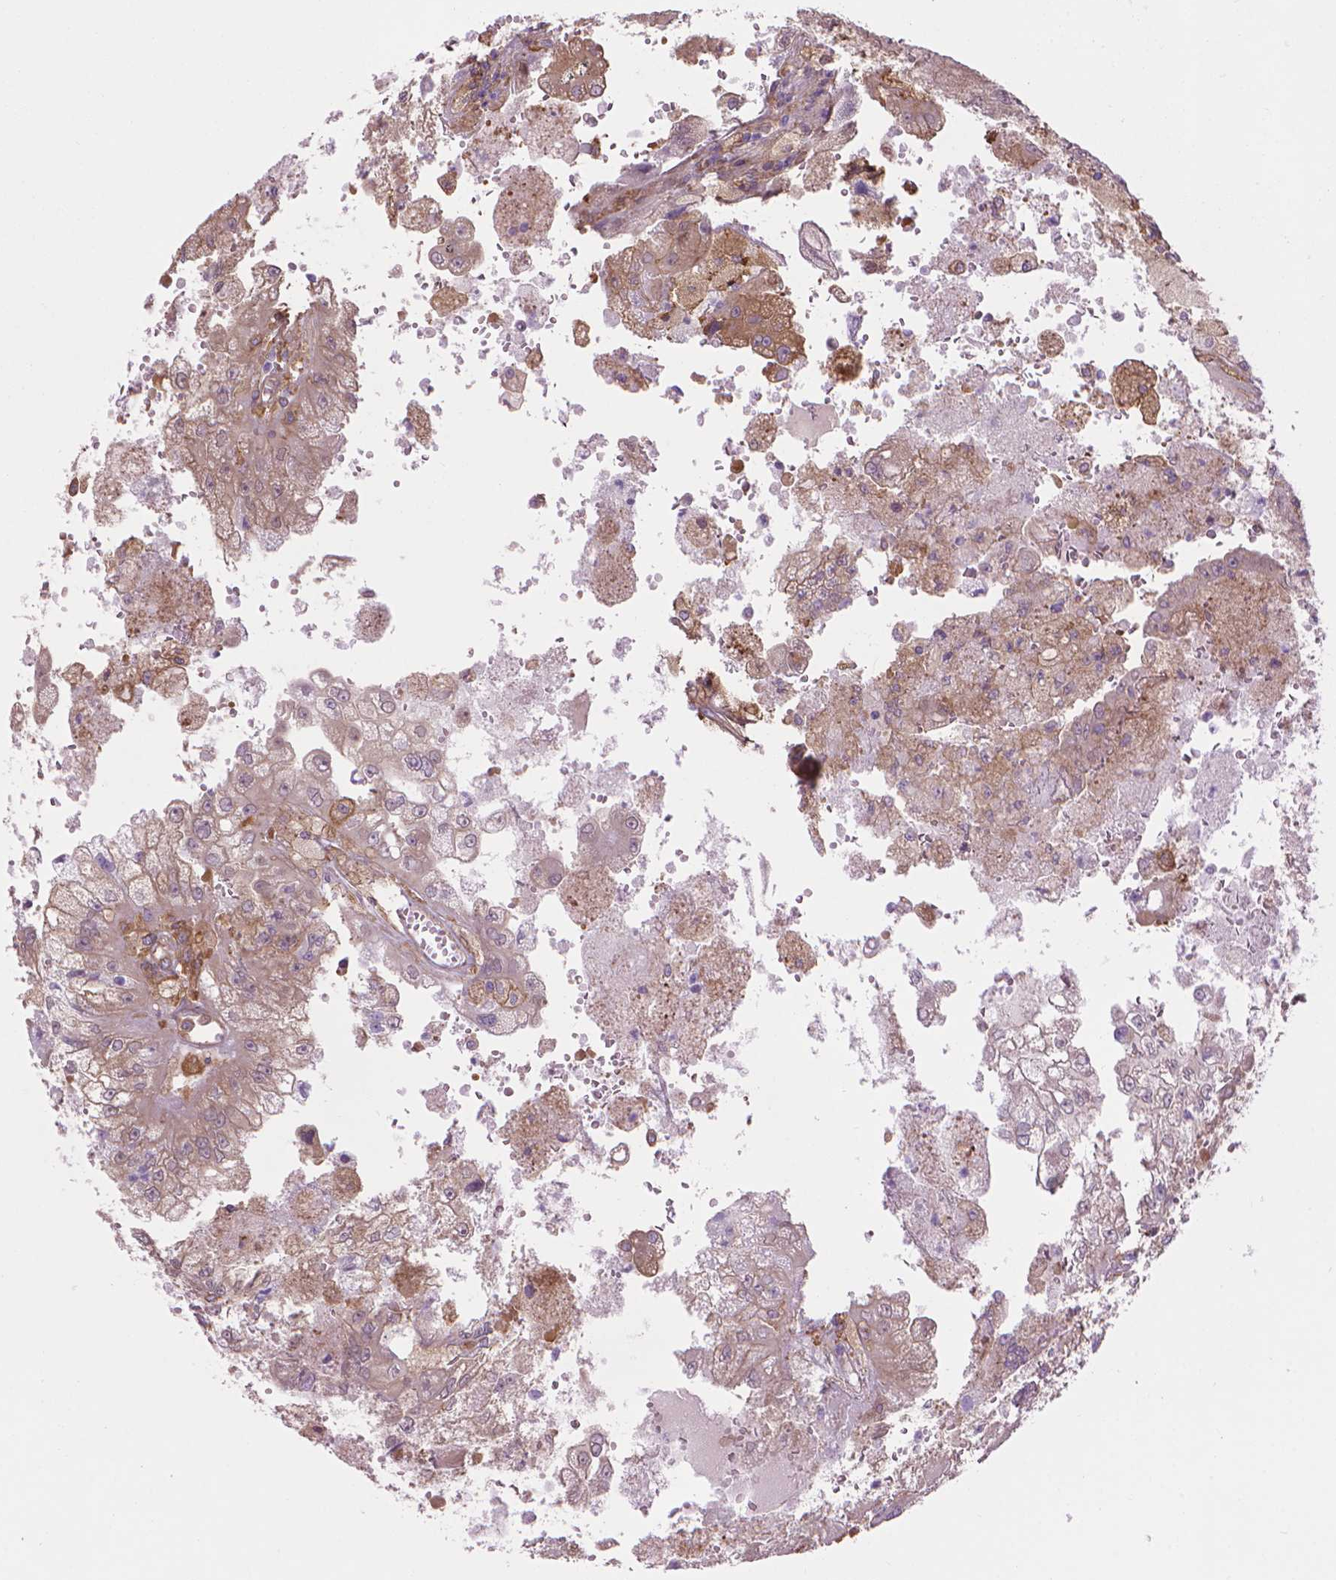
{"staining": {"intensity": "weak", "quantity": "<25%", "location": "cytoplasmic/membranous"}, "tissue": "renal cancer", "cell_type": "Tumor cells", "image_type": "cancer", "snomed": [{"axis": "morphology", "description": "Adenocarcinoma, NOS"}, {"axis": "topography", "description": "Kidney"}], "caption": "An immunohistochemistry image of adenocarcinoma (renal) is shown. There is no staining in tumor cells of adenocarcinoma (renal).", "gene": "CORO1B", "patient": {"sex": "male", "age": 58}}